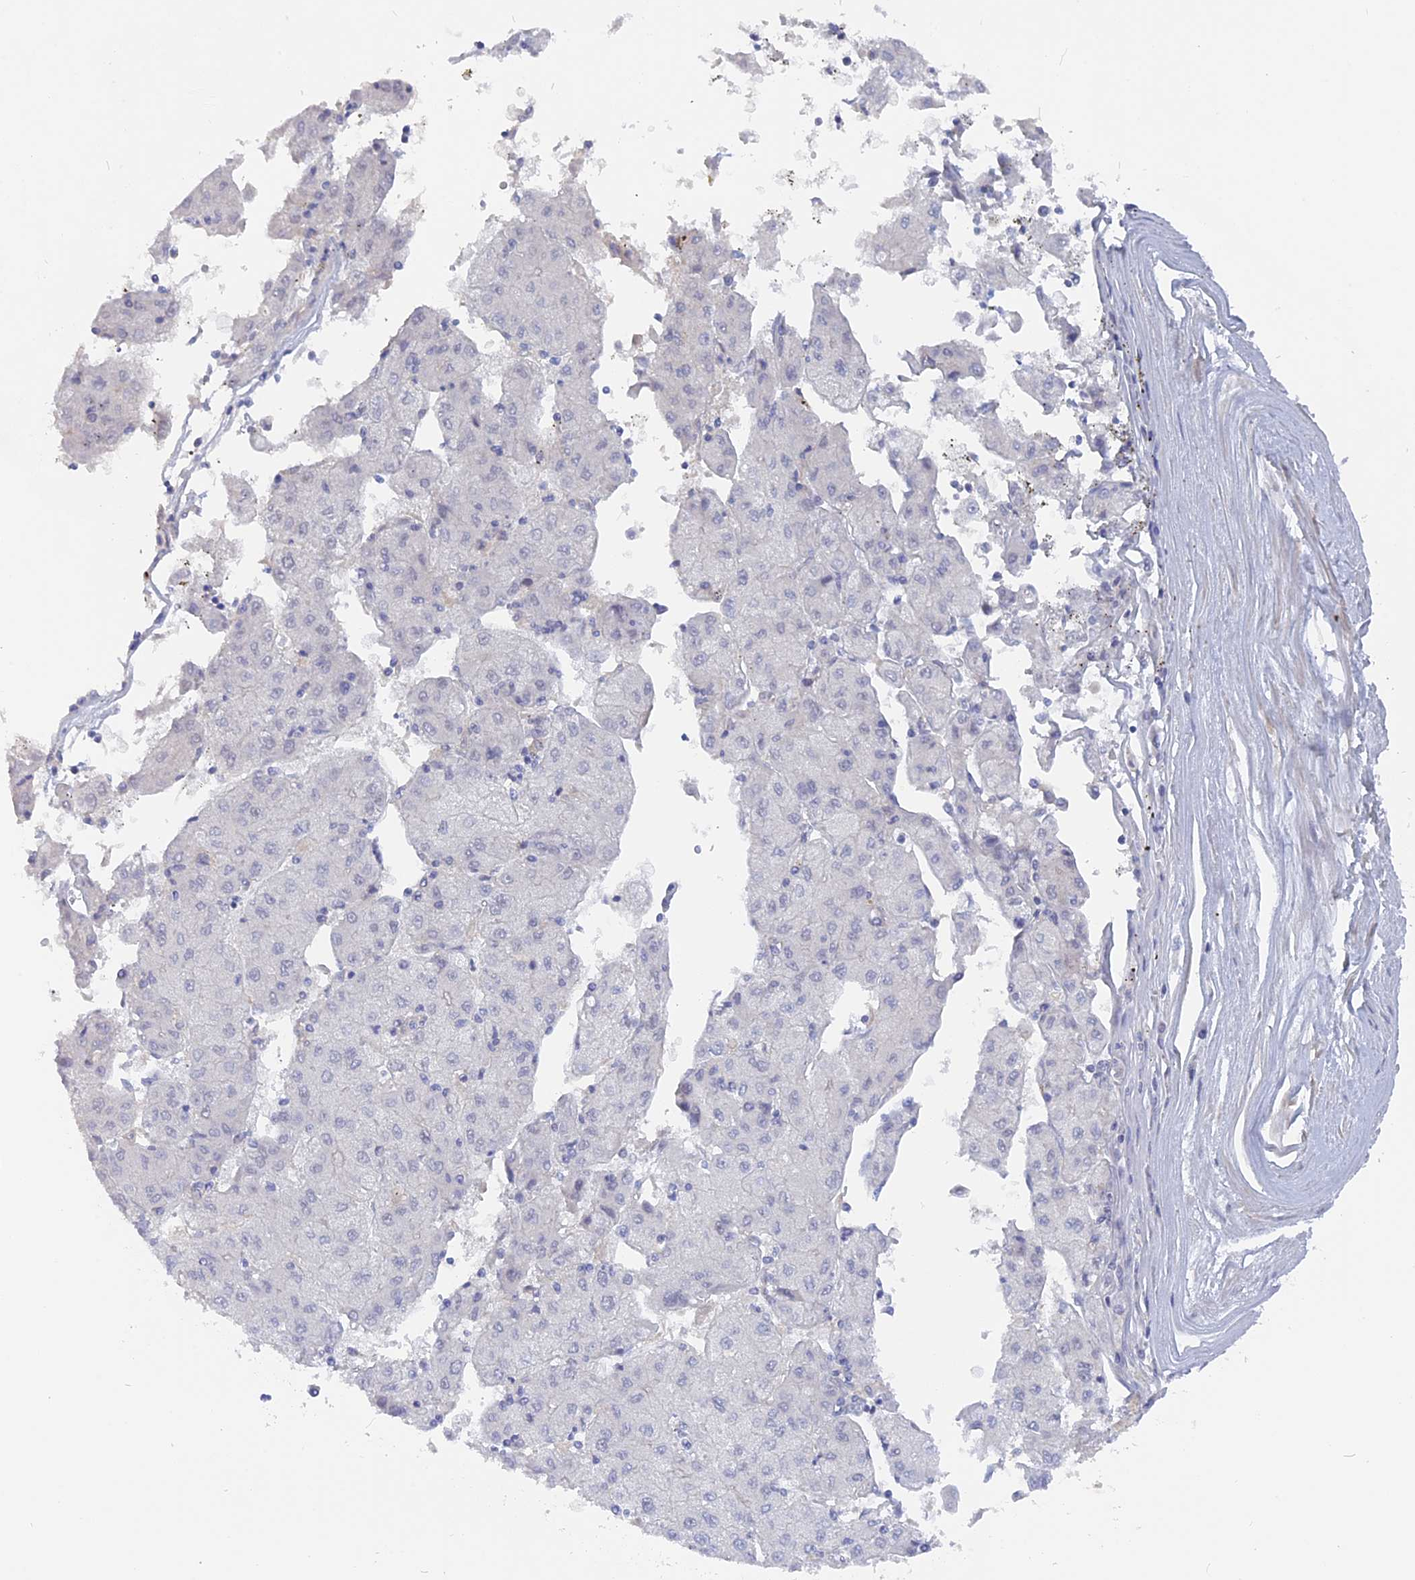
{"staining": {"intensity": "negative", "quantity": "none", "location": "none"}, "tissue": "liver cancer", "cell_type": "Tumor cells", "image_type": "cancer", "snomed": [{"axis": "morphology", "description": "Carcinoma, Hepatocellular, NOS"}, {"axis": "topography", "description": "Liver"}], "caption": "There is no significant expression in tumor cells of hepatocellular carcinoma (liver).", "gene": "BRD2", "patient": {"sex": "male", "age": 72}}